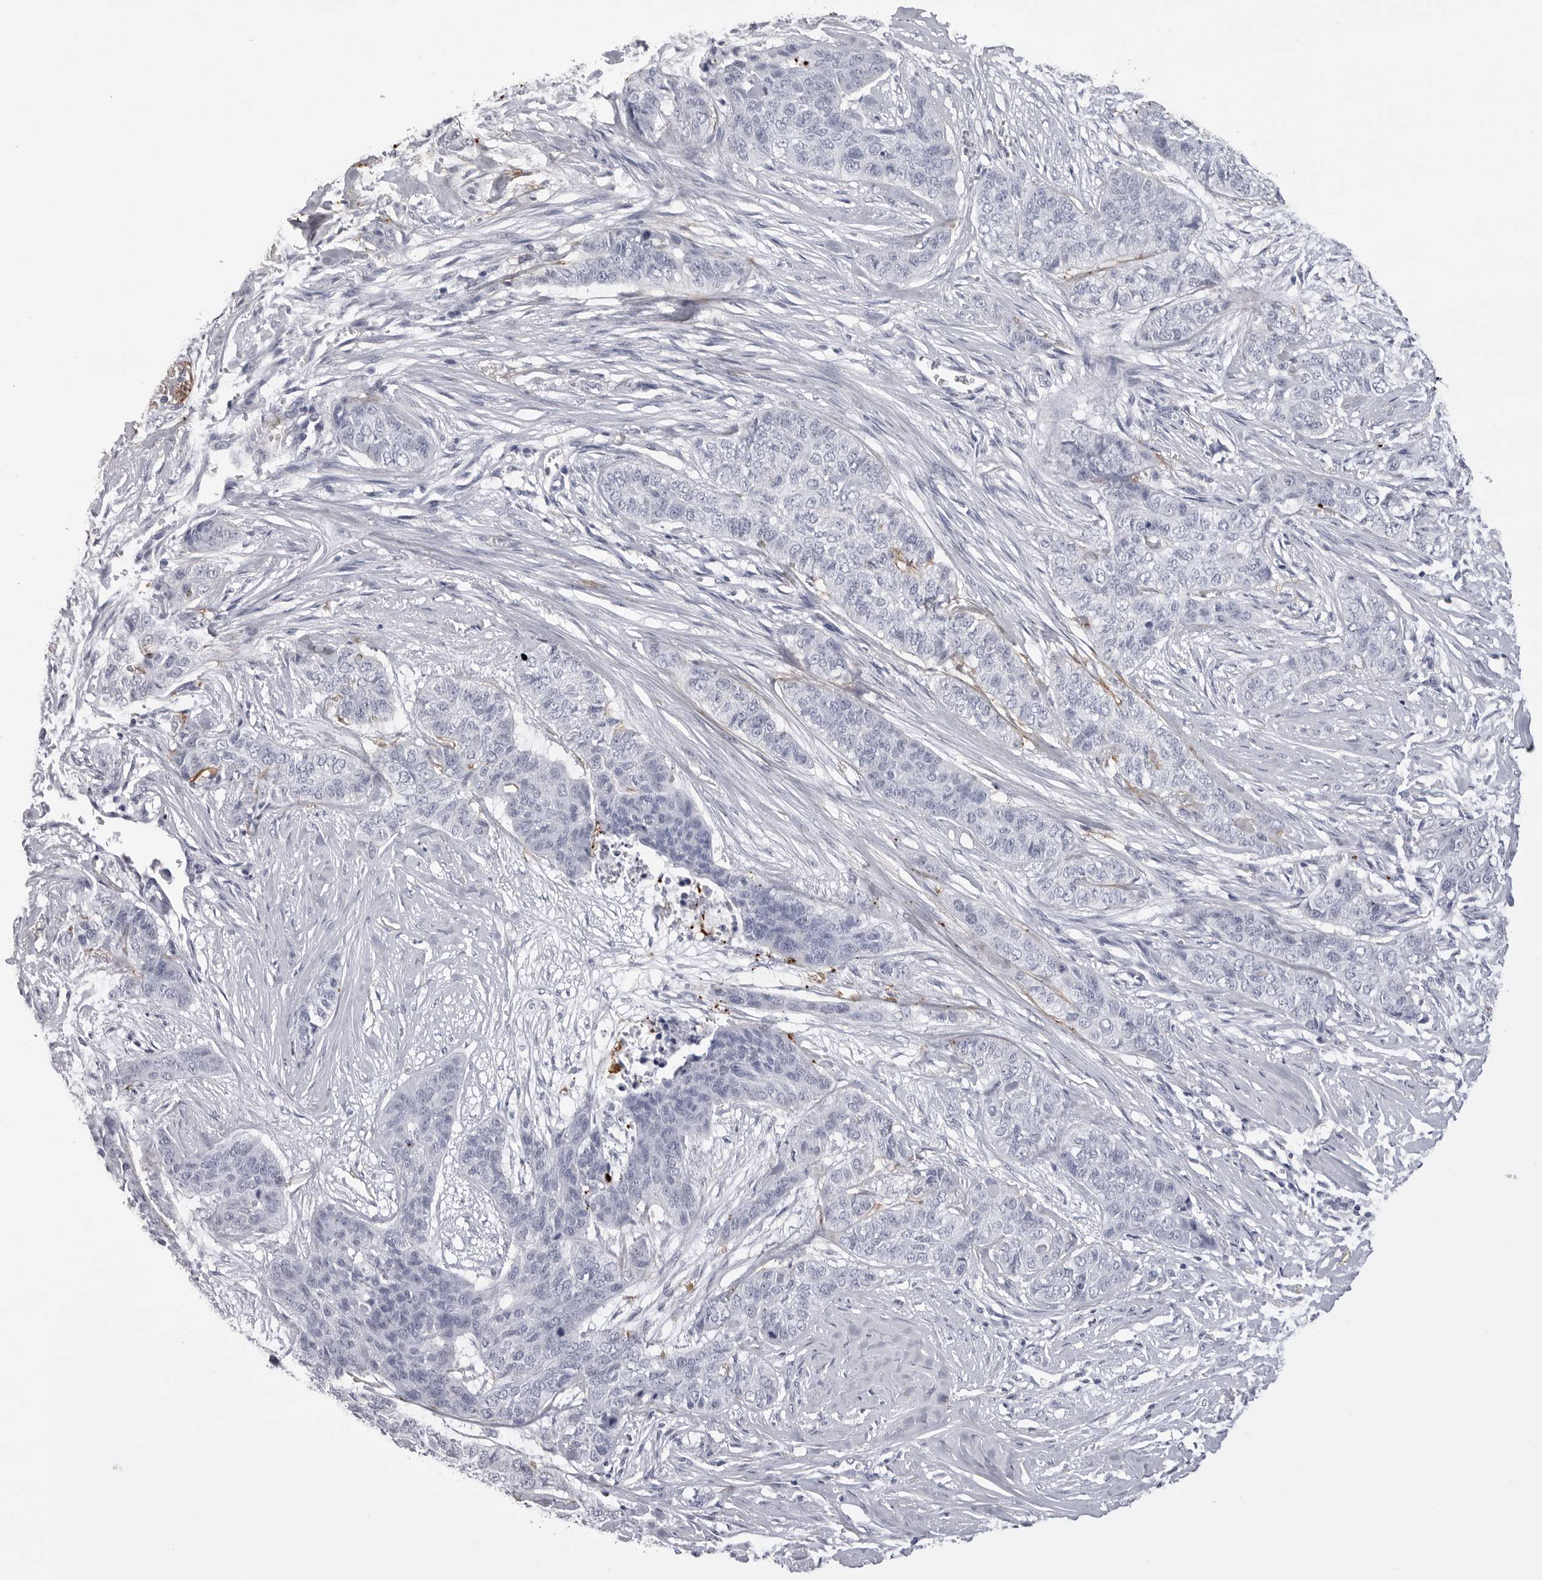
{"staining": {"intensity": "negative", "quantity": "none", "location": "none"}, "tissue": "skin cancer", "cell_type": "Tumor cells", "image_type": "cancer", "snomed": [{"axis": "morphology", "description": "Basal cell carcinoma"}, {"axis": "topography", "description": "Skin"}], "caption": "A photomicrograph of human skin cancer is negative for staining in tumor cells.", "gene": "COL26A1", "patient": {"sex": "female", "age": 64}}